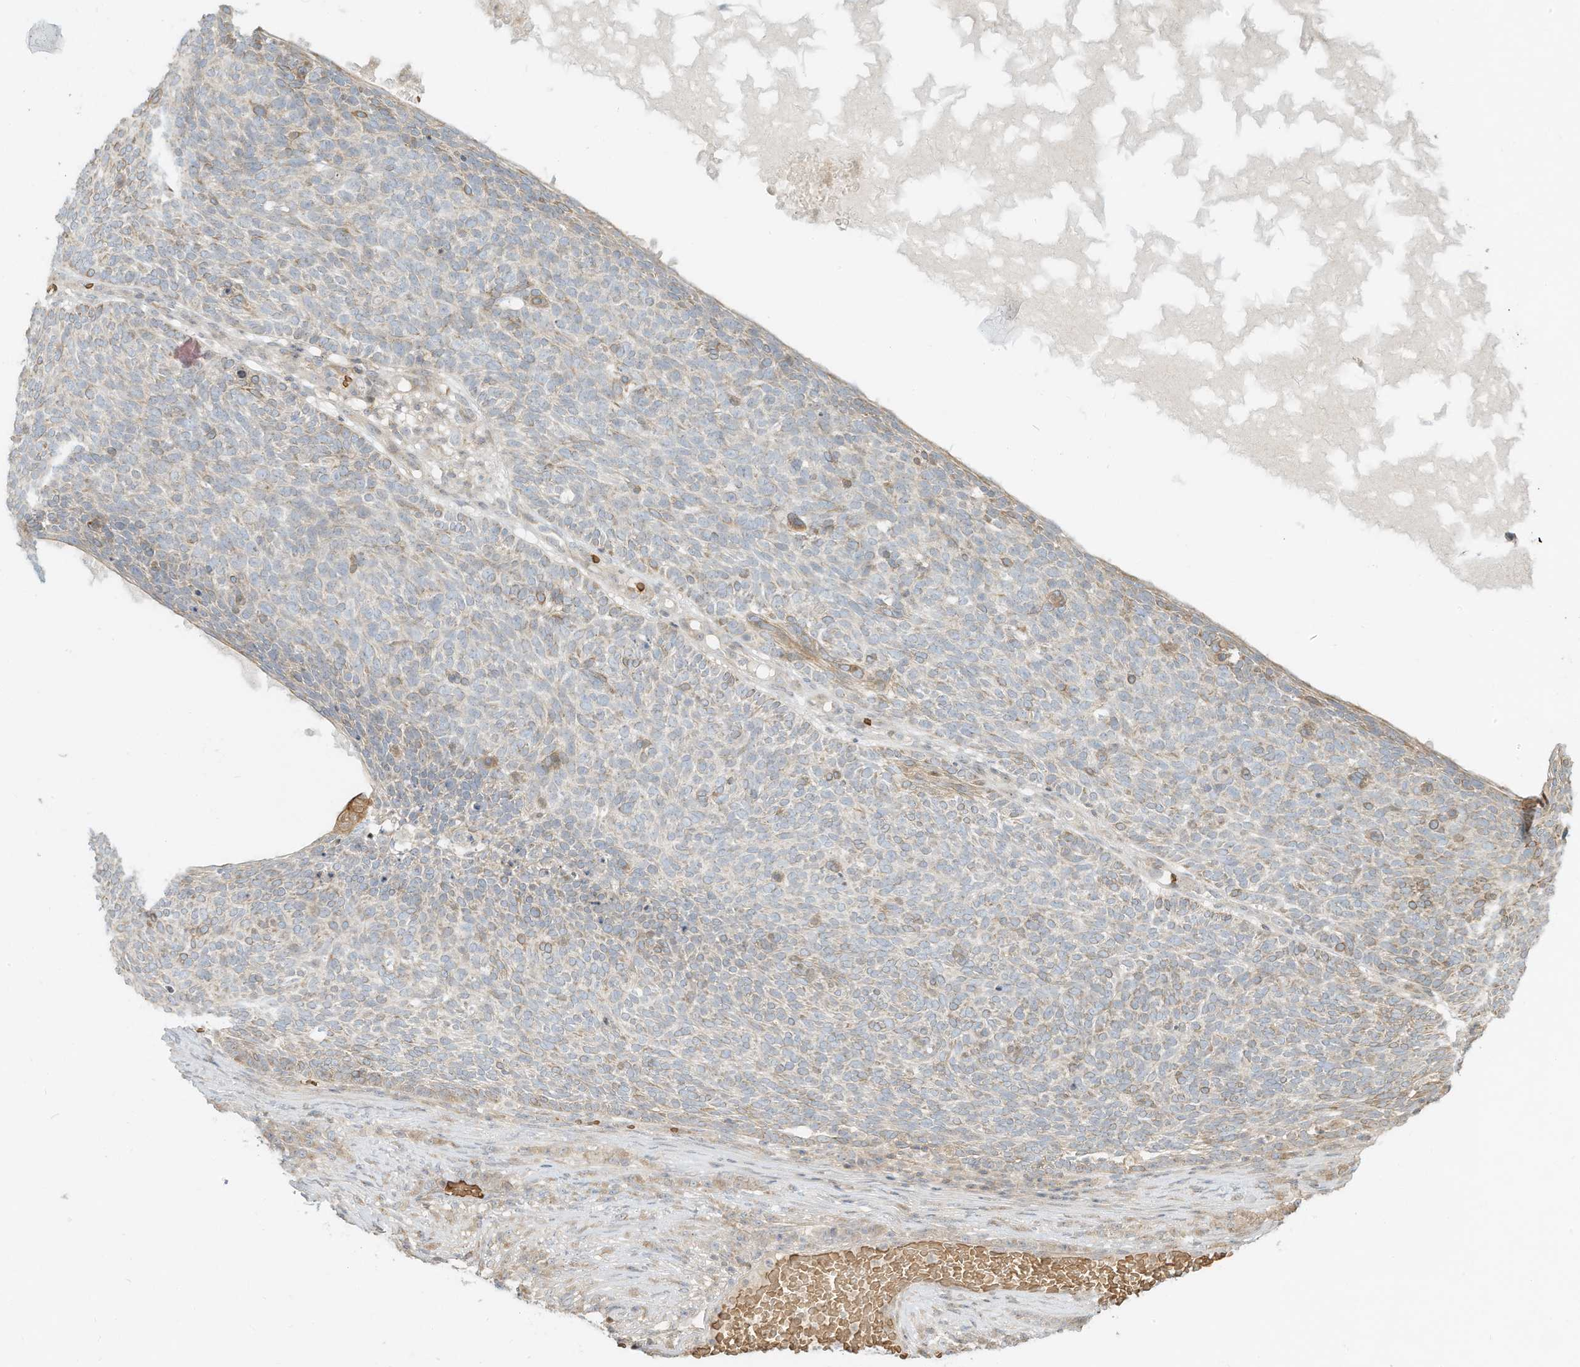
{"staining": {"intensity": "weak", "quantity": "<25%", "location": "cytoplasmic/membranous"}, "tissue": "skin cancer", "cell_type": "Tumor cells", "image_type": "cancer", "snomed": [{"axis": "morphology", "description": "Squamous cell carcinoma, NOS"}, {"axis": "topography", "description": "Skin"}], "caption": "Squamous cell carcinoma (skin) was stained to show a protein in brown. There is no significant expression in tumor cells.", "gene": "OFD1", "patient": {"sex": "female", "age": 90}}